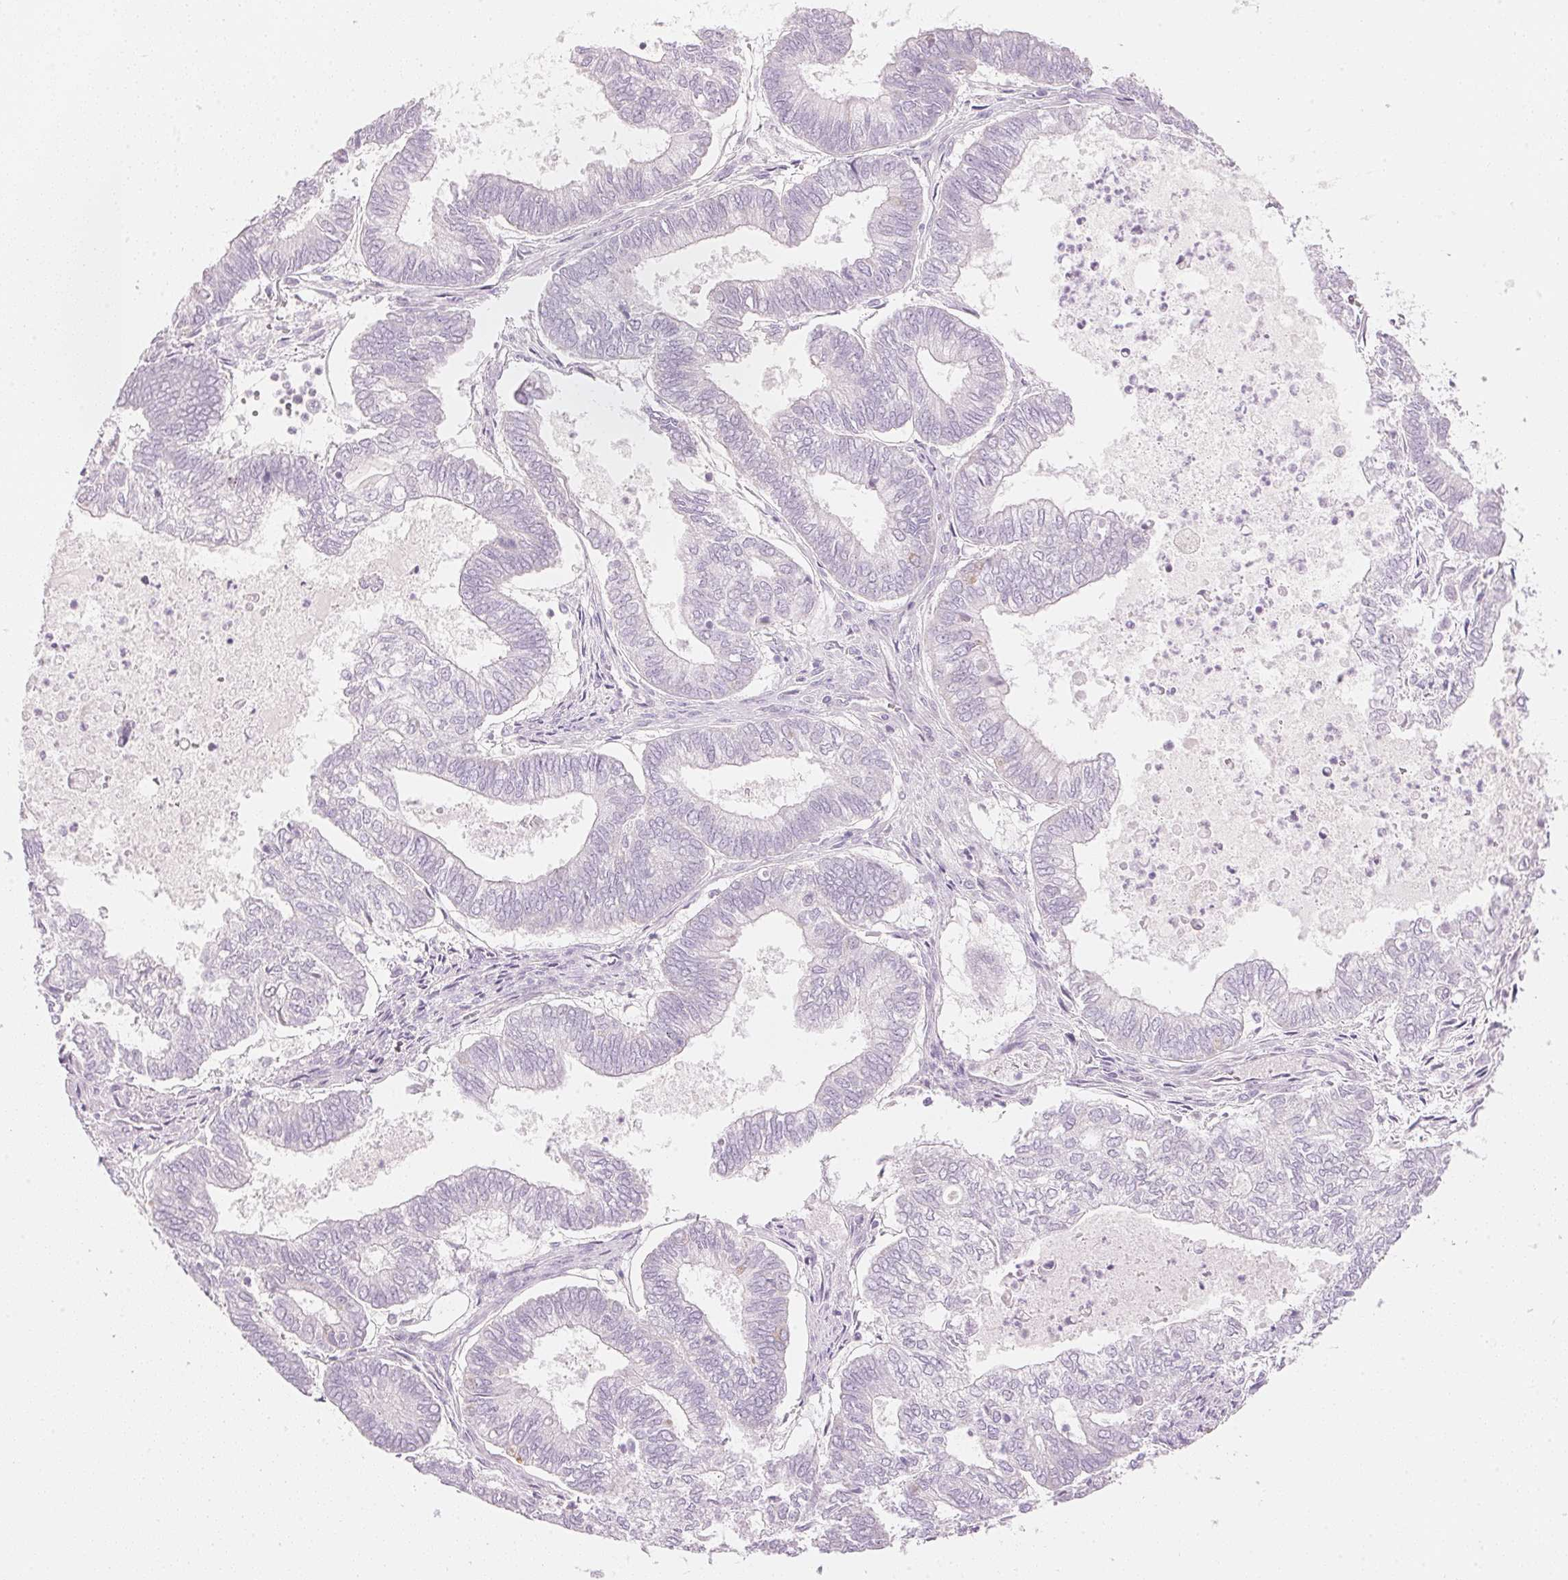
{"staining": {"intensity": "moderate", "quantity": "<25%", "location": "cytoplasmic/membranous"}, "tissue": "ovarian cancer", "cell_type": "Tumor cells", "image_type": "cancer", "snomed": [{"axis": "morphology", "description": "Carcinoma, endometroid"}, {"axis": "topography", "description": "Ovary"}], "caption": "Protein expression analysis of ovarian endometroid carcinoma exhibits moderate cytoplasmic/membranous staining in approximately <25% of tumor cells.", "gene": "HOXB13", "patient": {"sex": "female", "age": 64}}